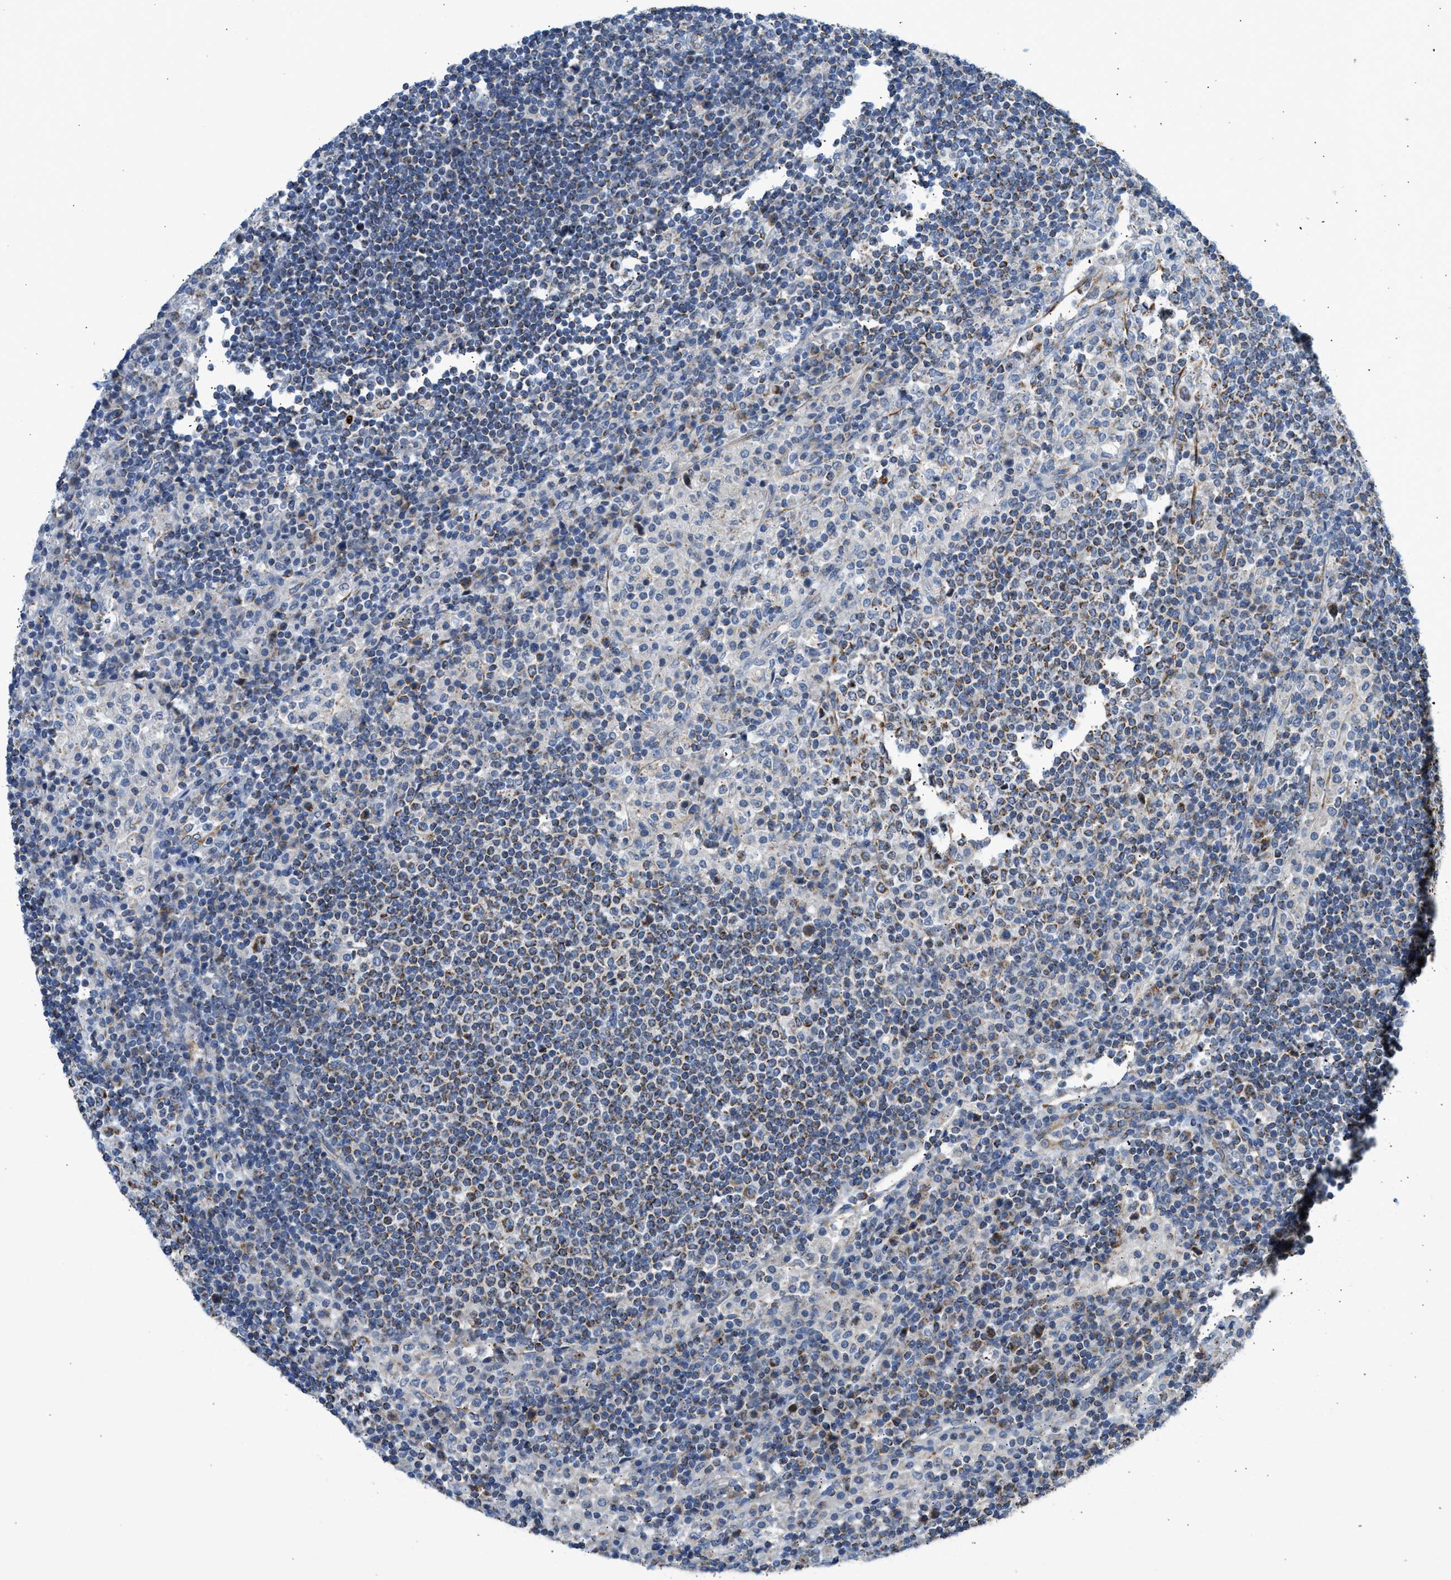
{"staining": {"intensity": "strong", "quantity": "25%-75%", "location": "cytoplasmic/membranous"}, "tissue": "lymph node", "cell_type": "Germinal center cells", "image_type": "normal", "snomed": [{"axis": "morphology", "description": "Normal tissue, NOS"}, {"axis": "topography", "description": "Lymph node"}], "caption": "Protein staining shows strong cytoplasmic/membranous positivity in approximately 25%-75% of germinal center cells in benign lymph node.", "gene": "GOT2", "patient": {"sex": "female", "age": 53}}